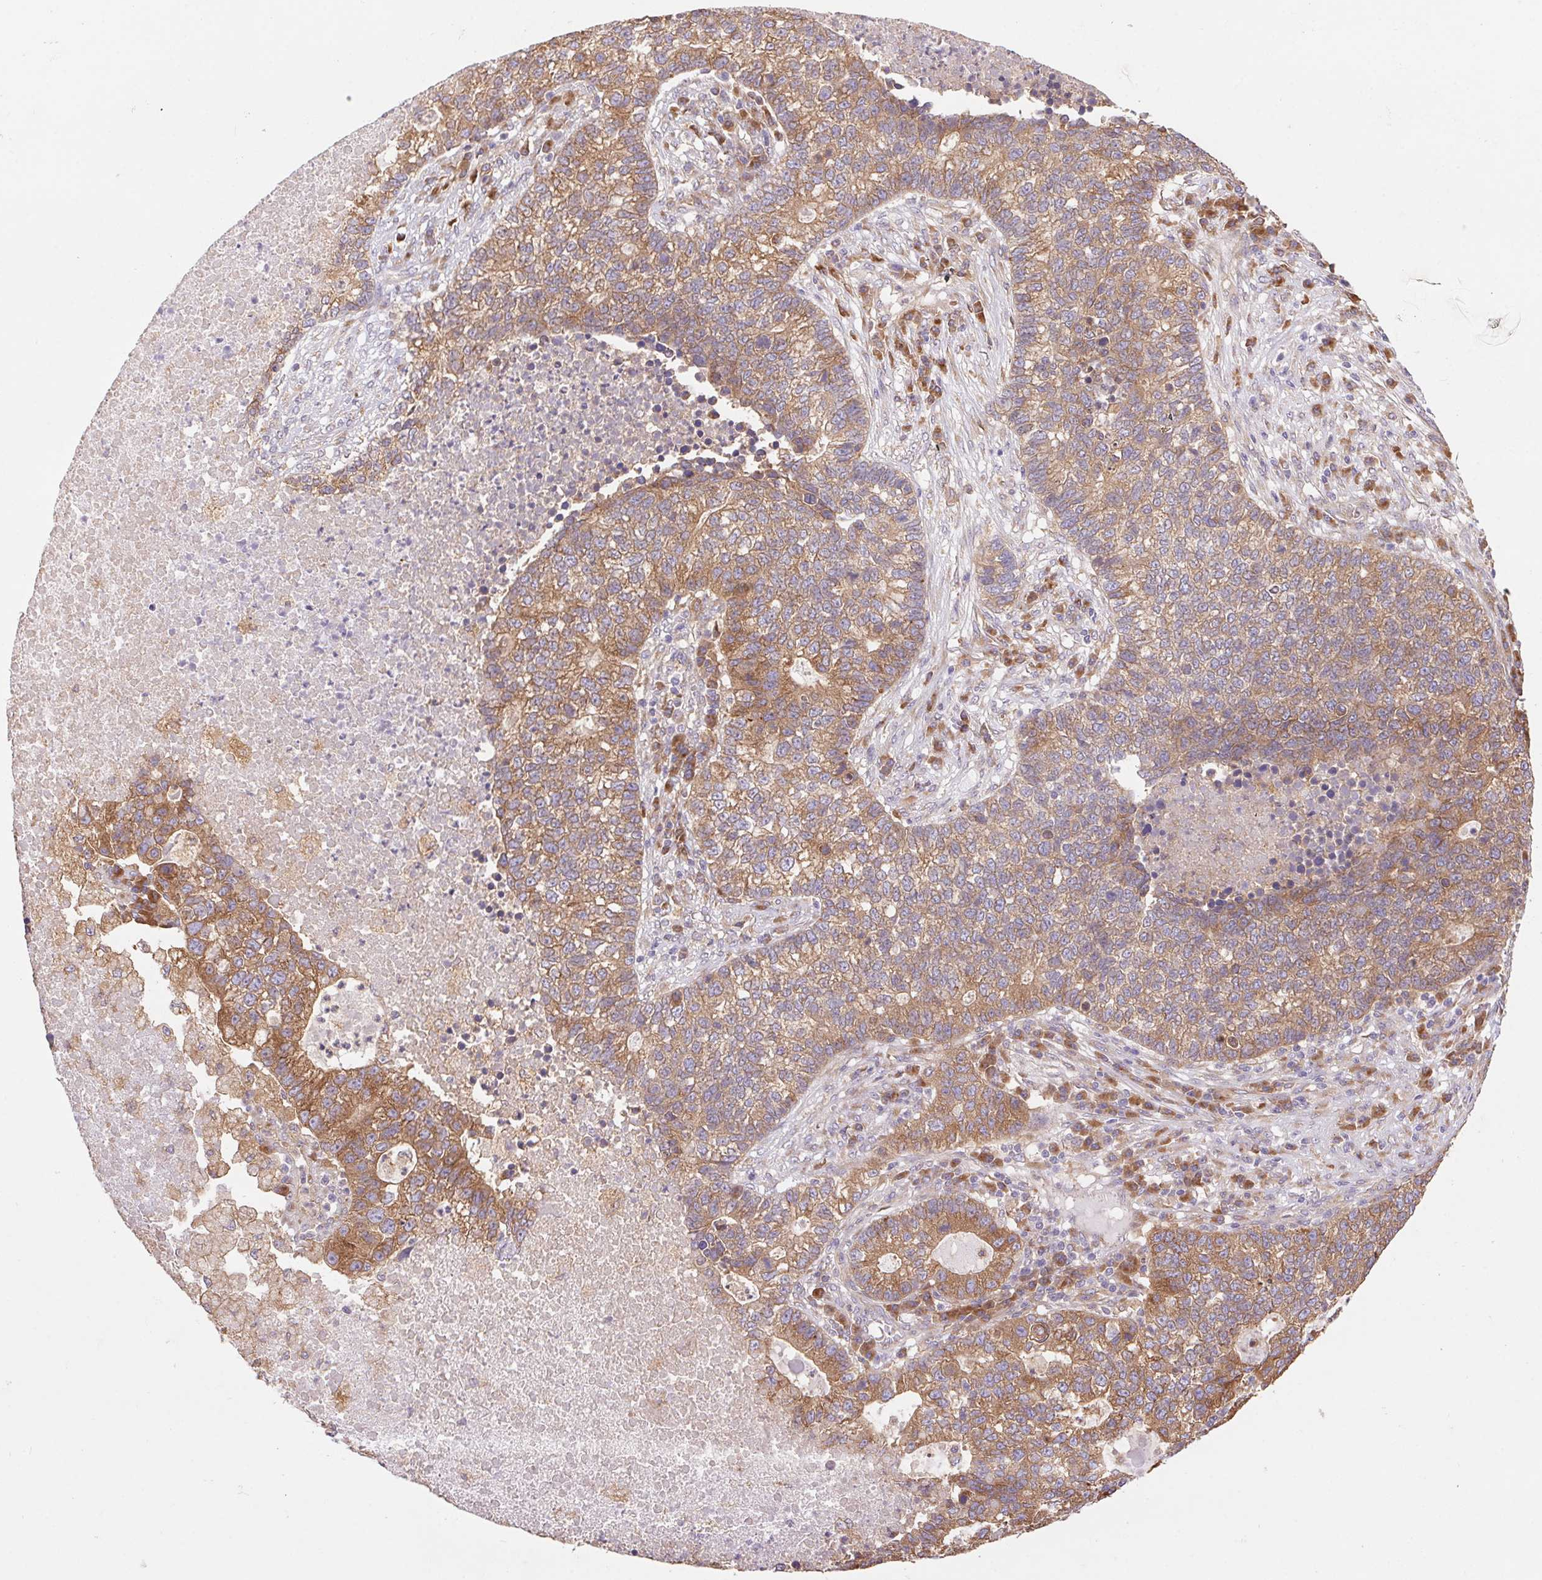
{"staining": {"intensity": "moderate", "quantity": ">75%", "location": "cytoplasmic/membranous"}, "tissue": "lung cancer", "cell_type": "Tumor cells", "image_type": "cancer", "snomed": [{"axis": "morphology", "description": "Adenocarcinoma, NOS"}, {"axis": "topography", "description": "Lung"}], "caption": "Adenocarcinoma (lung) was stained to show a protein in brown. There is medium levels of moderate cytoplasmic/membranous staining in approximately >75% of tumor cells.", "gene": "RAB1A", "patient": {"sex": "male", "age": 57}}